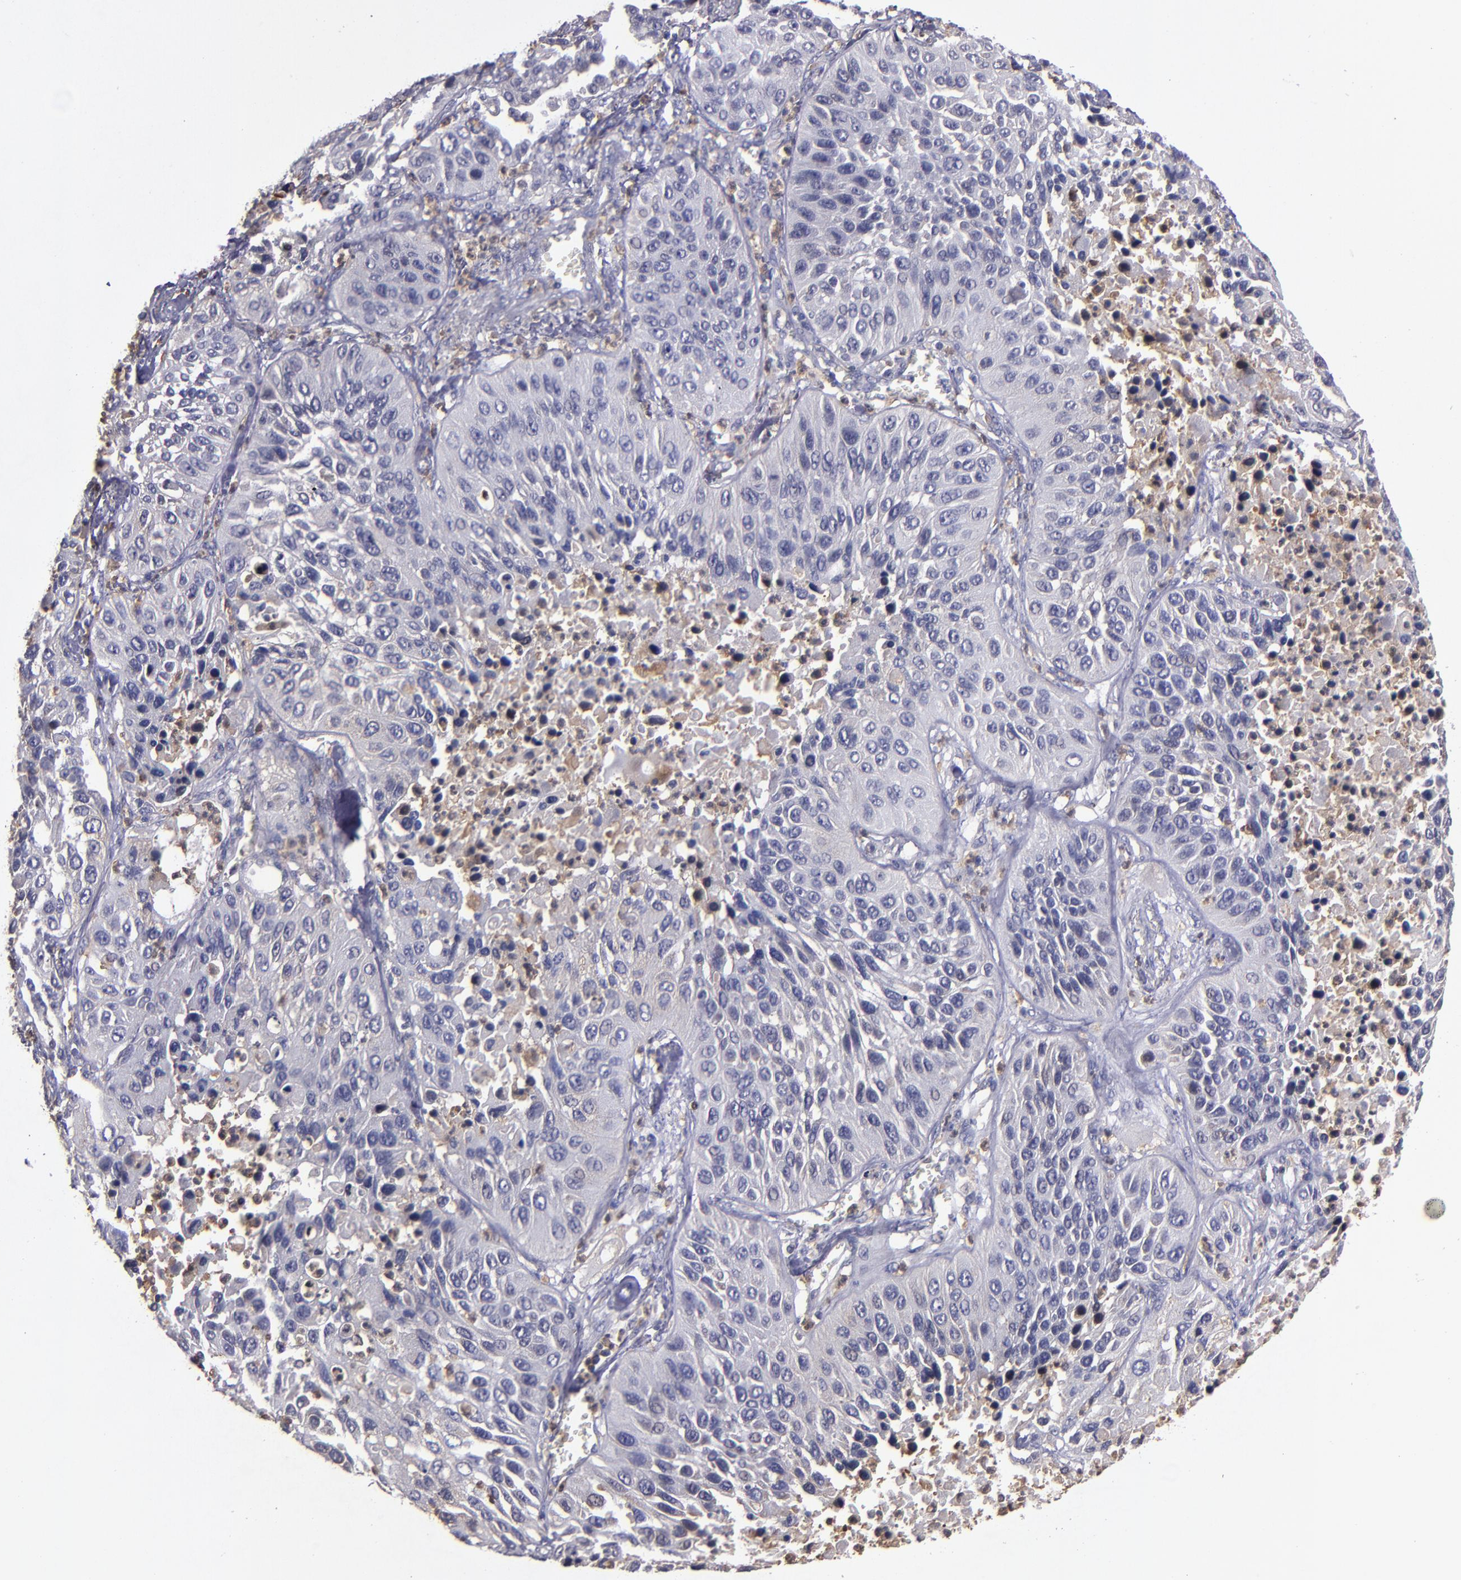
{"staining": {"intensity": "negative", "quantity": "none", "location": "none"}, "tissue": "lung cancer", "cell_type": "Tumor cells", "image_type": "cancer", "snomed": [{"axis": "morphology", "description": "Squamous cell carcinoma, NOS"}, {"axis": "topography", "description": "Lung"}], "caption": "Immunohistochemistry histopathology image of neoplastic tissue: human lung squamous cell carcinoma stained with DAB demonstrates no significant protein expression in tumor cells.", "gene": "CARS1", "patient": {"sex": "female", "age": 76}}